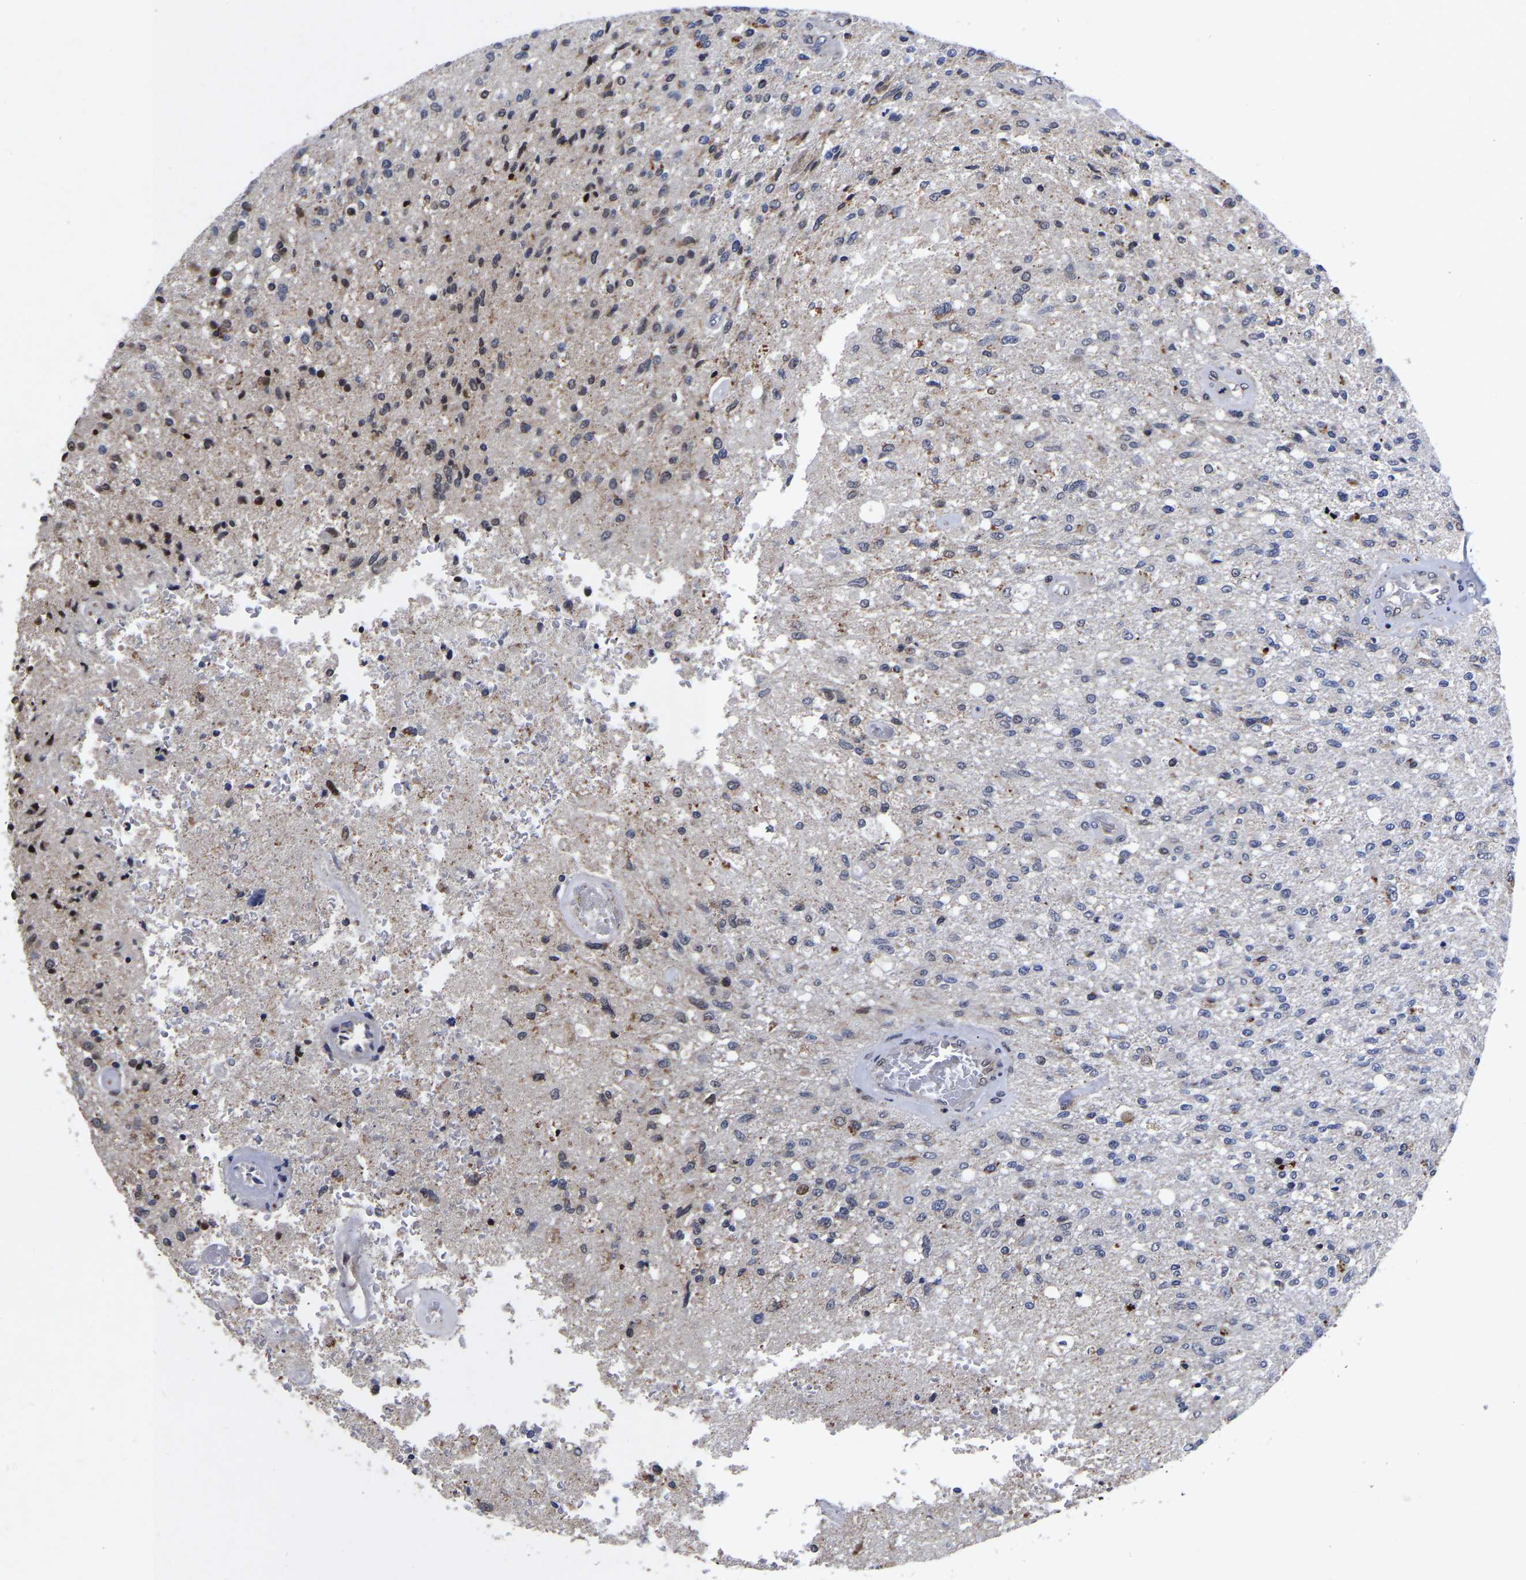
{"staining": {"intensity": "strong", "quantity": "<25%", "location": "nuclear"}, "tissue": "glioma", "cell_type": "Tumor cells", "image_type": "cancer", "snomed": [{"axis": "morphology", "description": "Normal tissue, NOS"}, {"axis": "morphology", "description": "Glioma, malignant, High grade"}, {"axis": "topography", "description": "Cerebral cortex"}], "caption": "Strong nuclear protein positivity is present in about <25% of tumor cells in glioma.", "gene": "JUNB", "patient": {"sex": "male", "age": 77}}